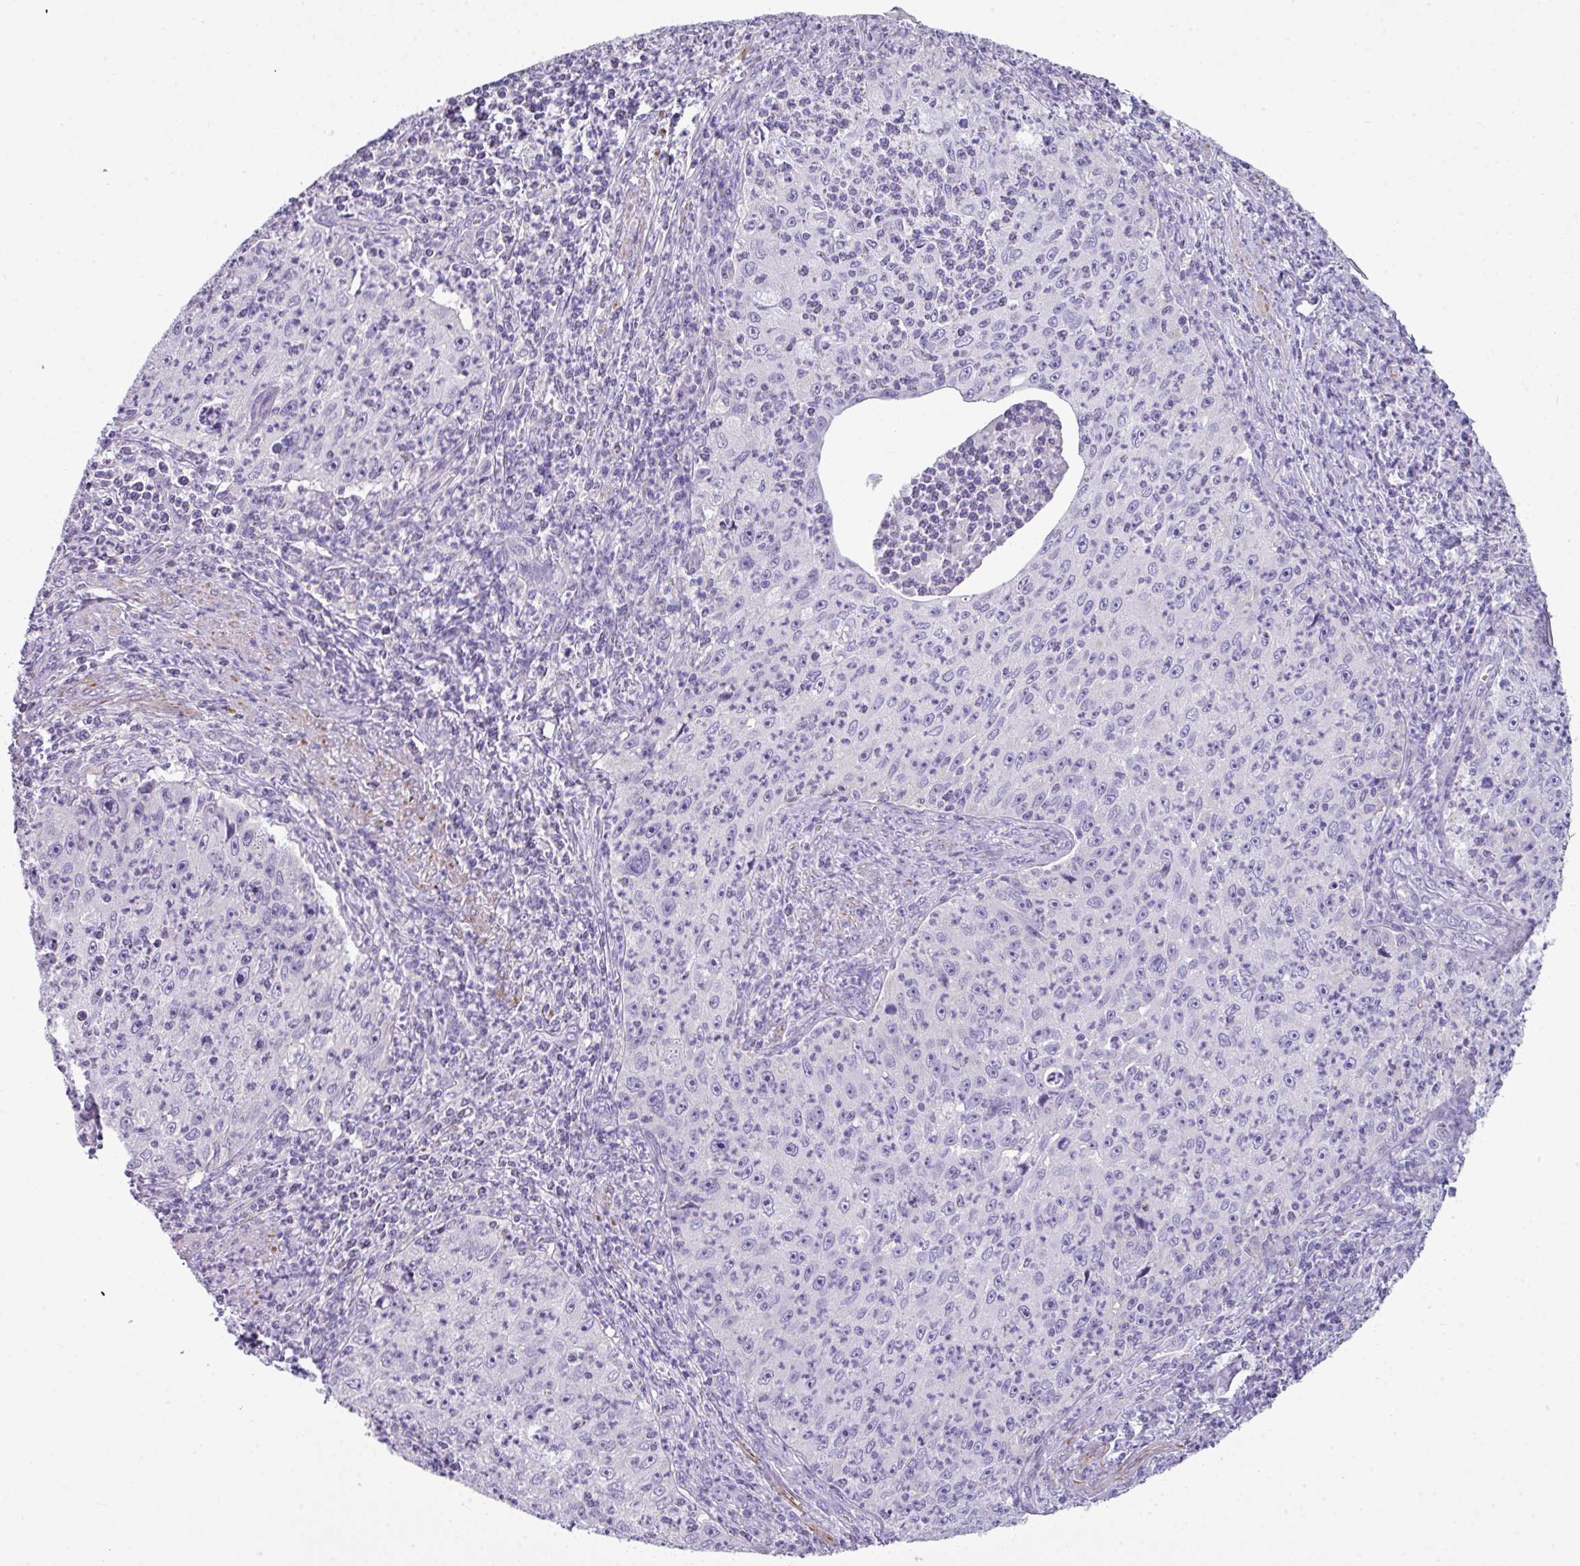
{"staining": {"intensity": "negative", "quantity": "none", "location": "none"}, "tissue": "cervical cancer", "cell_type": "Tumor cells", "image_type": "cancer", "snomed": [{"axis": "morphology", "description": "Squamous cell carcinoma, NOS"}, {"axis": "topography", "description": "Cervix"}], "caption": "Cervical cancer was stained to show a protein in brown. There is no significant expression in tumor cells. (IHC, brightfield microscopy, high magnification).", "gene": "ABCC5", "patient": {"sex": "female", "age": 30}}